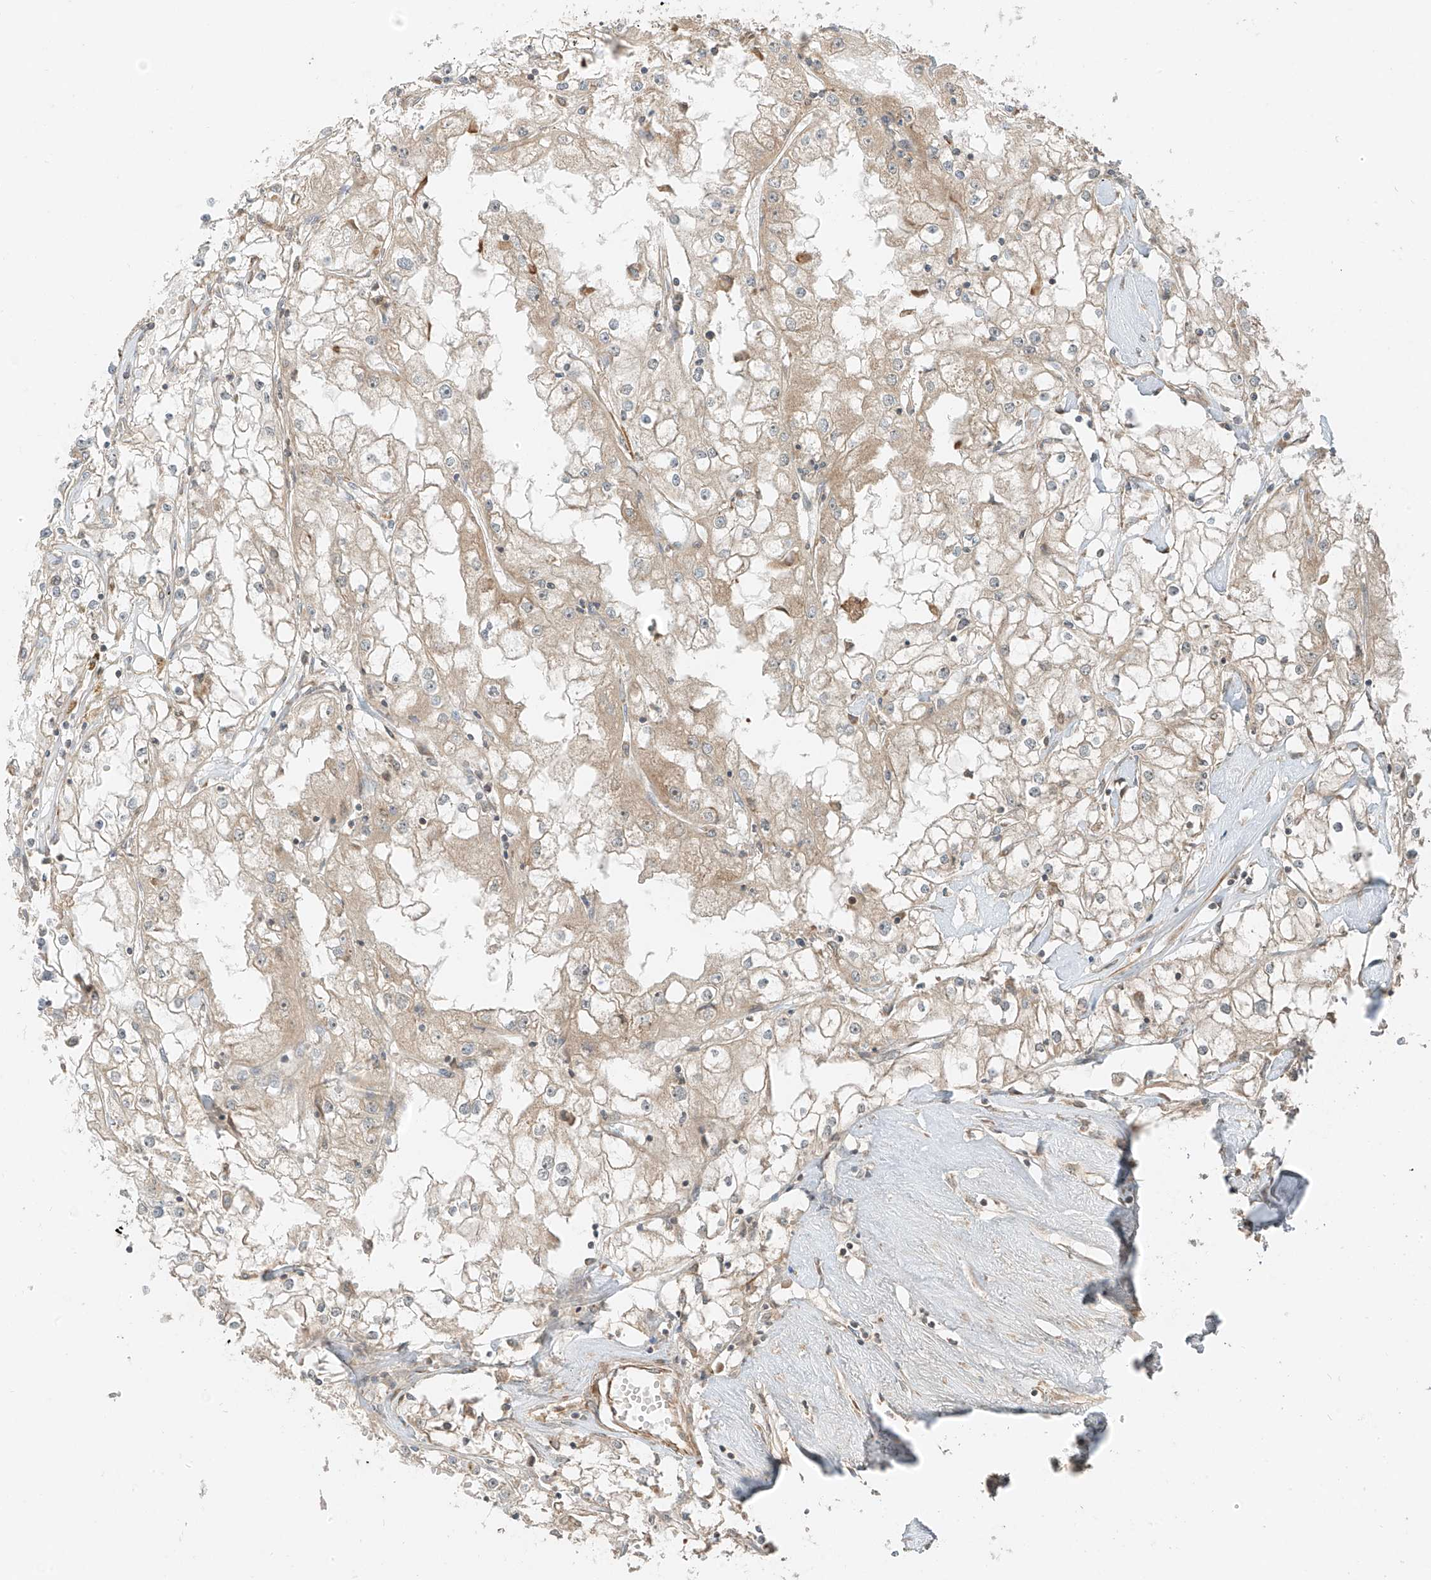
{"staining": {"intensity": "weak", "quantity": "<25%", "location": "cytoplasmic/membranous"}, "tissue": "renal cancer", "cell_type": "Tumor cells", "image_type": "cancer", "snomed": [{"axis": "morphology", "description": "Adenocarcinoma, NOS"}, {"axis": "topography", "description": "Kidney"}], "caption": "There is no significant positivity in tumor cells of renal adenocarcinoma.", "gene": "ANKZF1", "patient": {"sex": "male", "age": 56}}